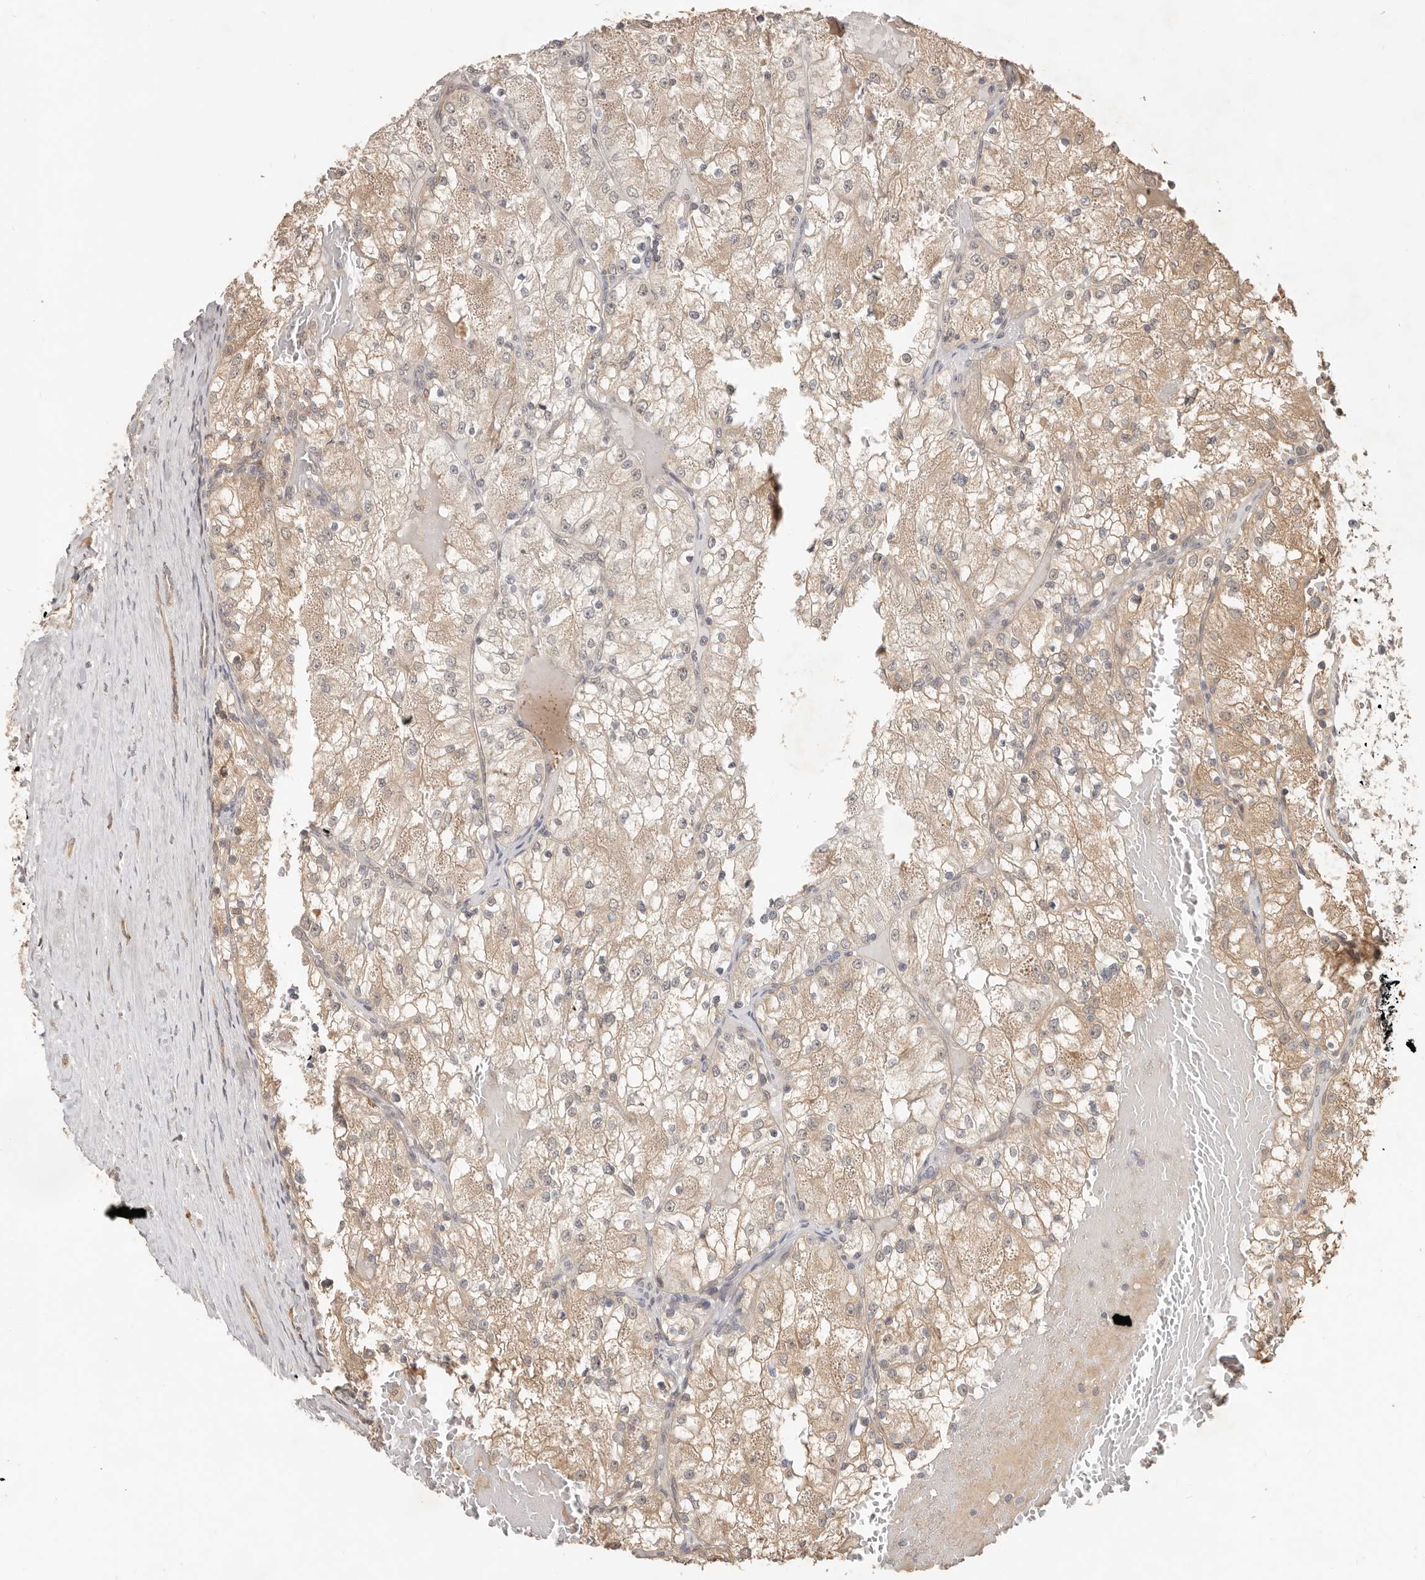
{"staining": {"intensity": "weak", "quantity": ">75%", "location": "cytoplasmic/membranous"}, "tissue": "renal cancer", "cell_type": "Tumor cells", "image_type": "cancer", "snomed": [{"axis": "morphology", "description": "Normal tissue, NOS"}, {"axis": "morphology", "description": "Adenocarcinoma, NOS"}, {"axis": "topography", "description": "Kidney"}], "caption": "Tumor cells show low levels of weak cytoplasmic/membranous positivity in approximately >75% of cells in renal cancer.", "gene": "MTFR2", "patient": {"sex": "male", "age": 68}}